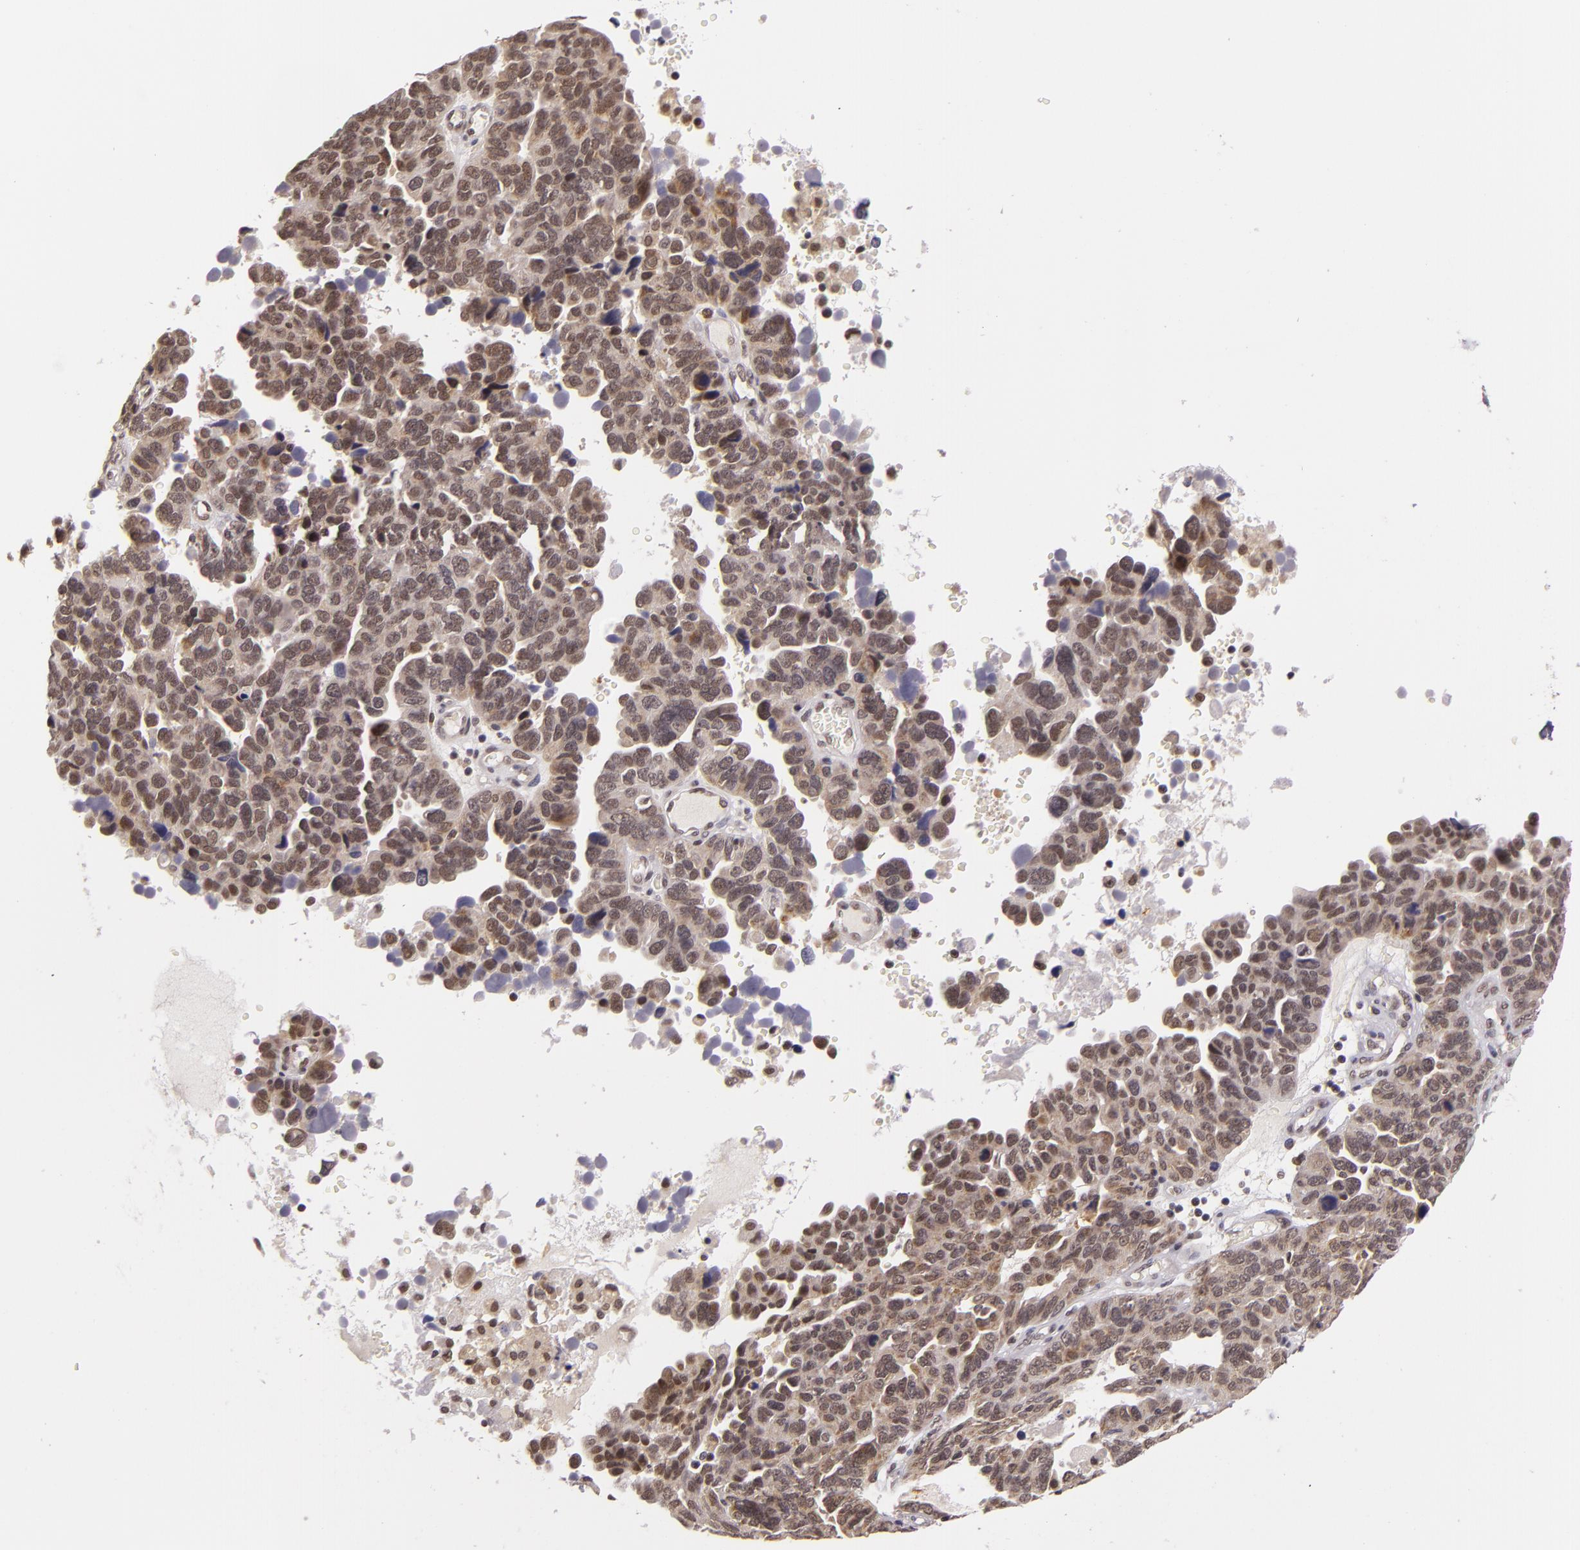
{"staining": {"intensity": "weak", "quantity": "25%-75%", "location": "cytoplasmic/membranous,nuclear"}, "tissue": "ovarian cancer", "cell_type": "Tumor cells", "image_type": "cancer", "snomed": [{"axis": "morphology", "description": "Cystadenocarcinoma, serous, NOS"}, {"axis": "topography", "description": "Ovary"}], "caption": "Immunohistochemical staining of human serous cystadenocarcinoma (ovarian) reveals low levels of weak cytoplasmic/membranous and nuclear staining in approximately 25%-75% of tumor cells.", "gene": "ALX1", "patient": {"sex": "female", "age": 64}}